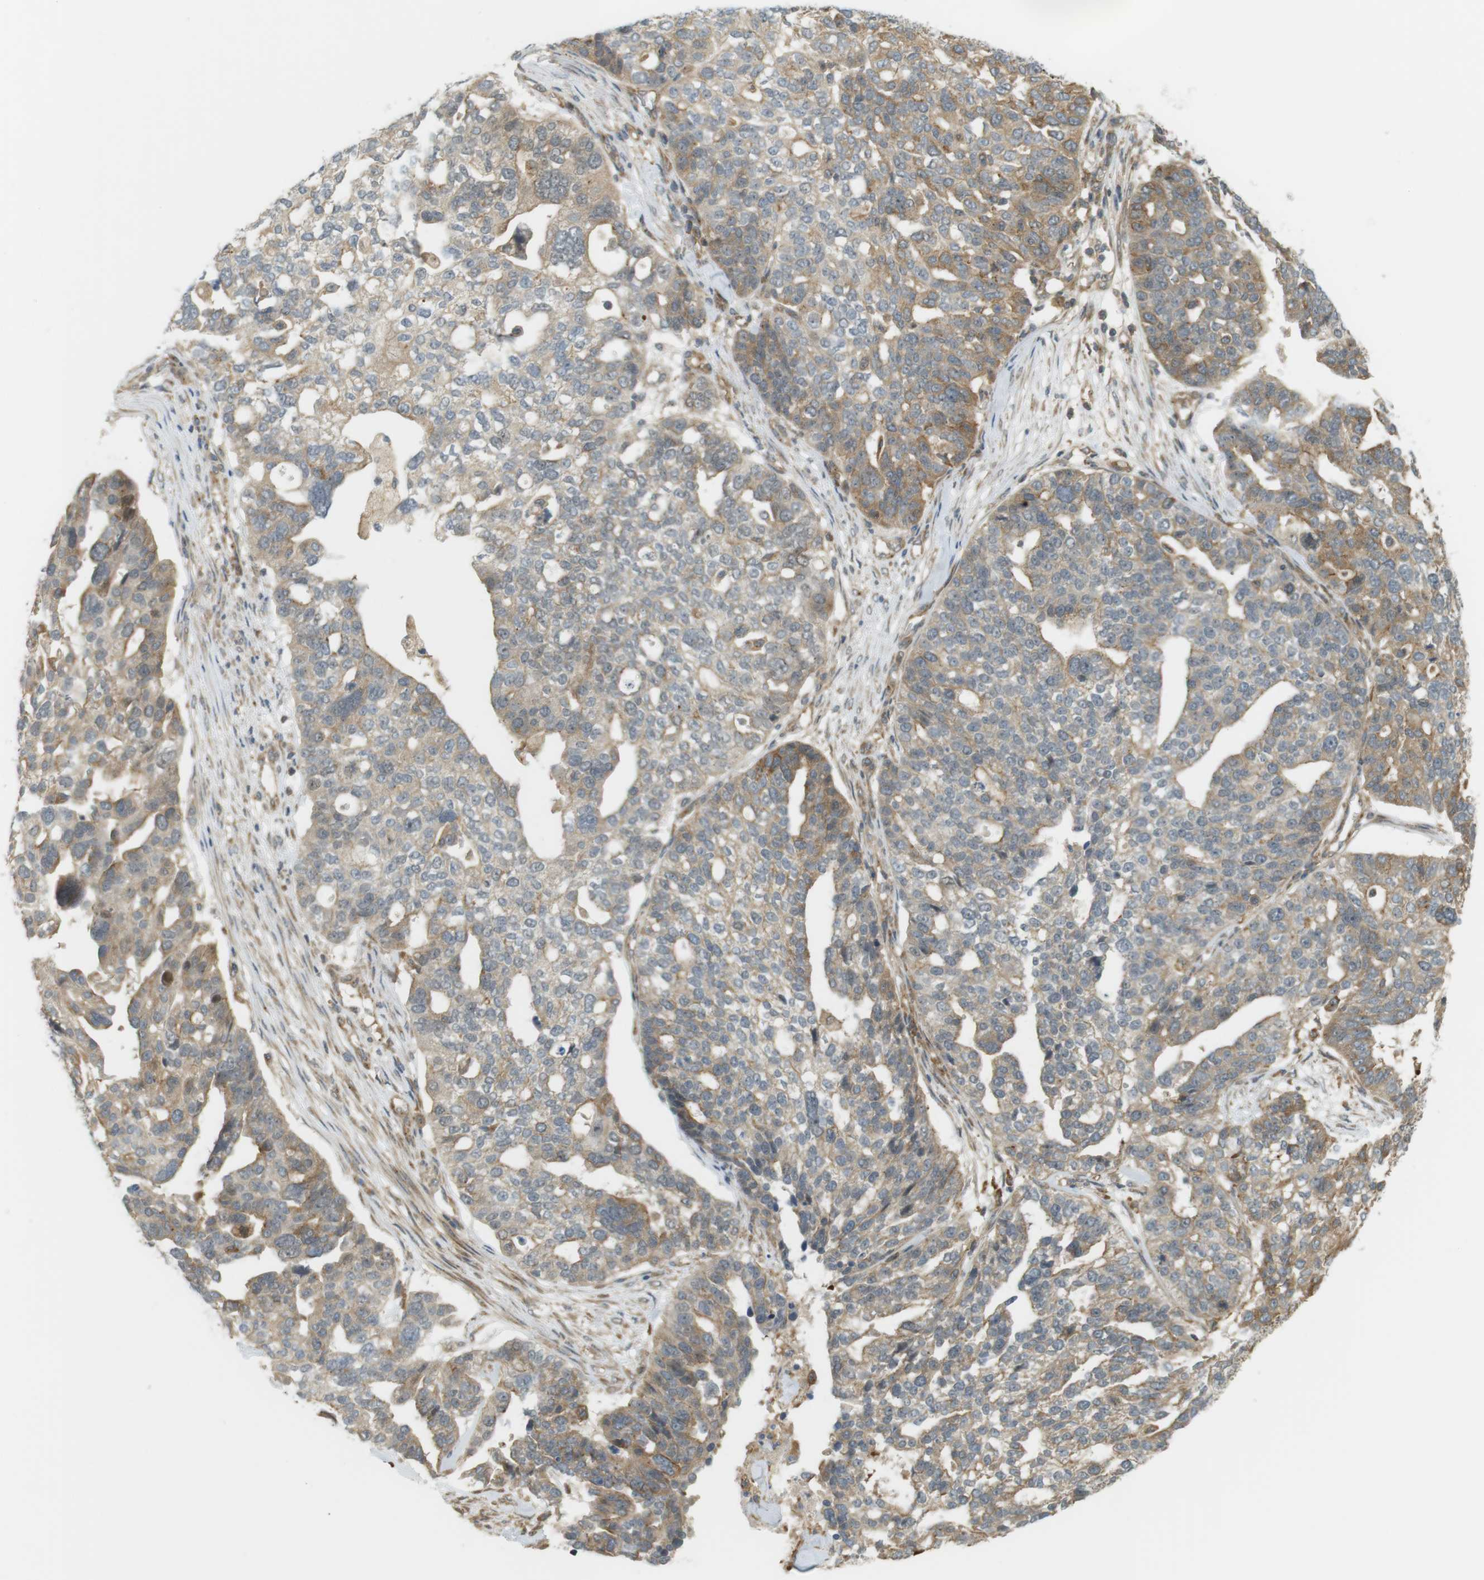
{"staining": {"intensity": "moderate", "quantity": "25%-75%", "location": "cytoplasmic/membranous"}, "tissue": "ovarian cancer", "cell_type": "Tumor cells", "image_type": "cancer", "snomed": [{"axis": "morphology", "description": "Cystadenocarcinoma, serous, NOS"}, {"axis": "topography", "description": "Ovary"}], "caption": "This is an image of immunohistochemistry staining of ovarian serous cystadenocarcinoma, which shows moderate positivity in the cytoplasmic/membranous of tumor cells.", "gene": "PA2G4", "patient": {"sex": "female", "age": 59}}